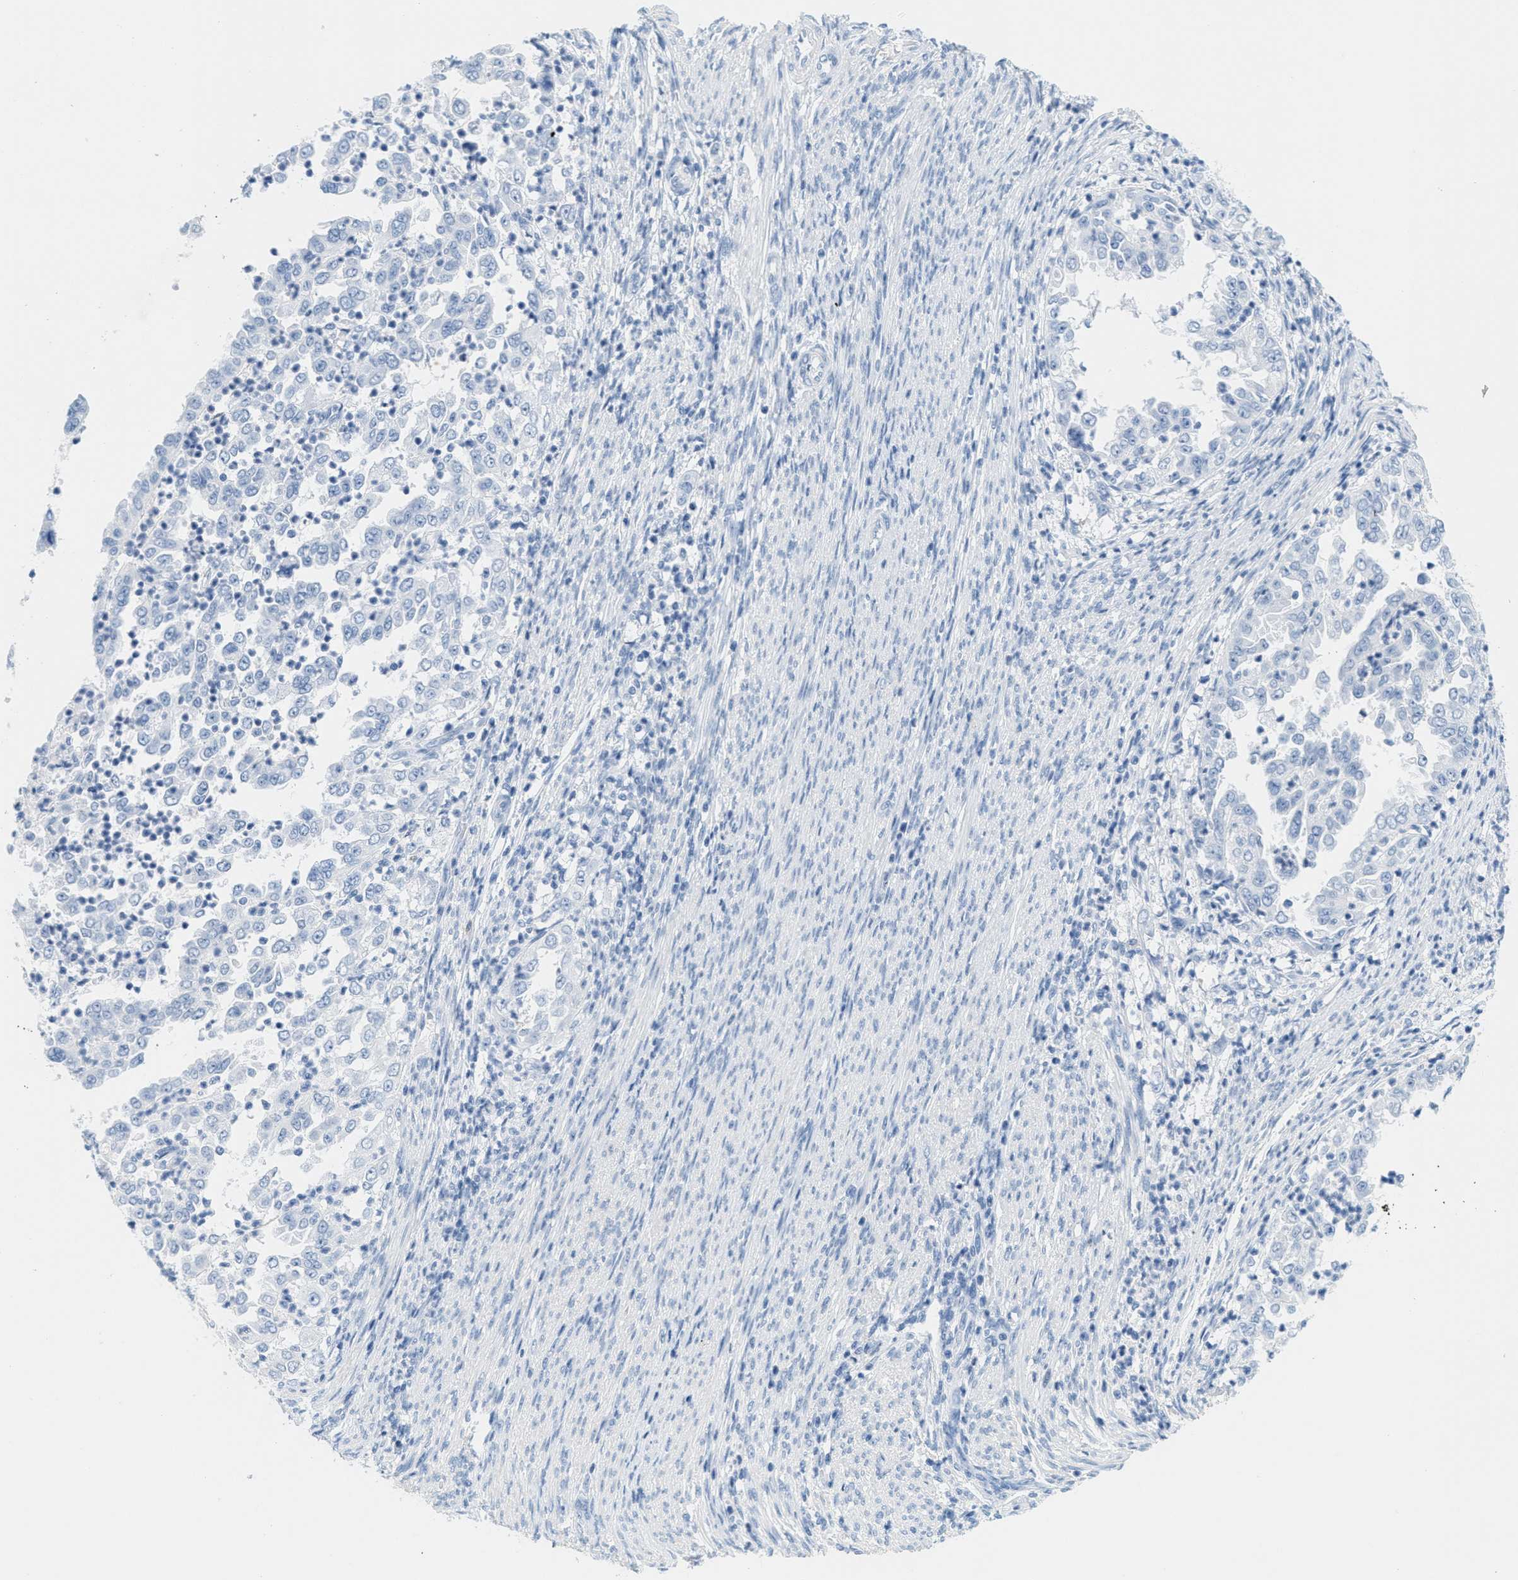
{"staining": {"intensity": "negative", "quantity": "none", "location": "none"}, "tissue": "endometrial cancer", "cell_type": "Tumor cells", "image_type": "cancer", "snomed": [{"axis": "morphology", "description": "Adenocarcinoma, NOS"}, {"axis": "topography", "description": "Endometrium"}], "caption": "Human adenocarcinoma (endometrial) stained for a protein using immunohistochemistry reveals no staining in tumor cells.", "gene": "GPM6A", "patient": {"sex": "female", "age": 85}}